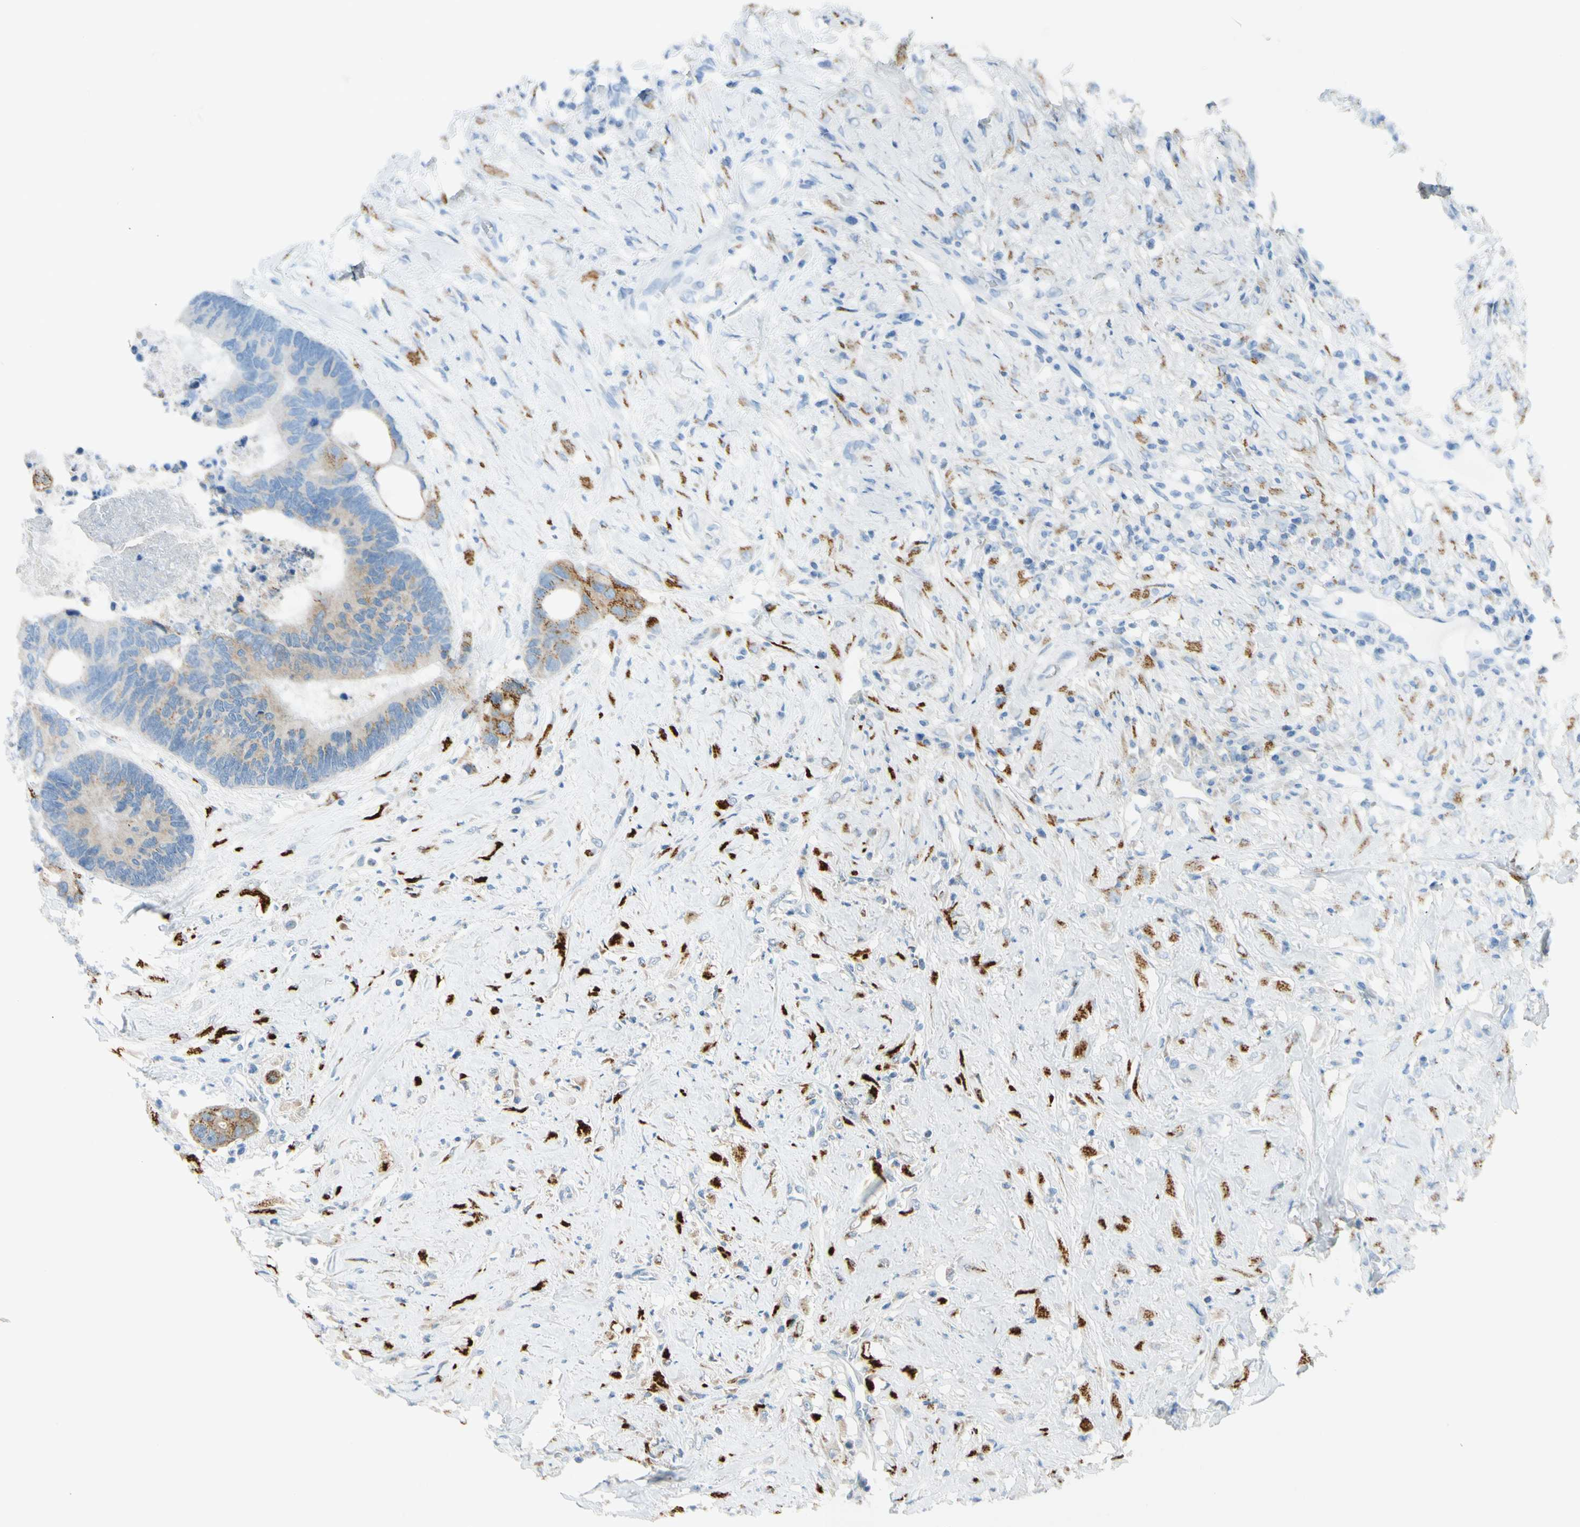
{"staining": {"intensity": "moderate", "quantity": "25%-75%", "location": "cytoplasmic/membranous"}, "tissue": "colorectal cancer", "cell_type": "Tumor cells", "image_type": "cancer", "snomed": [{"axis": "morphology", "description": "Adenocarcinoma, NOS"}, {"axis": "topography", "description": "Rectum"}], "caption": "The micrograph demonstrates a brown stain indicating the presence of a protein in the cytoplasmic/membranous of tumor cells in colorectal adenocarcinoma.", "gene": "GALNT5", "patient": {"sex": "male", "age": 55}}